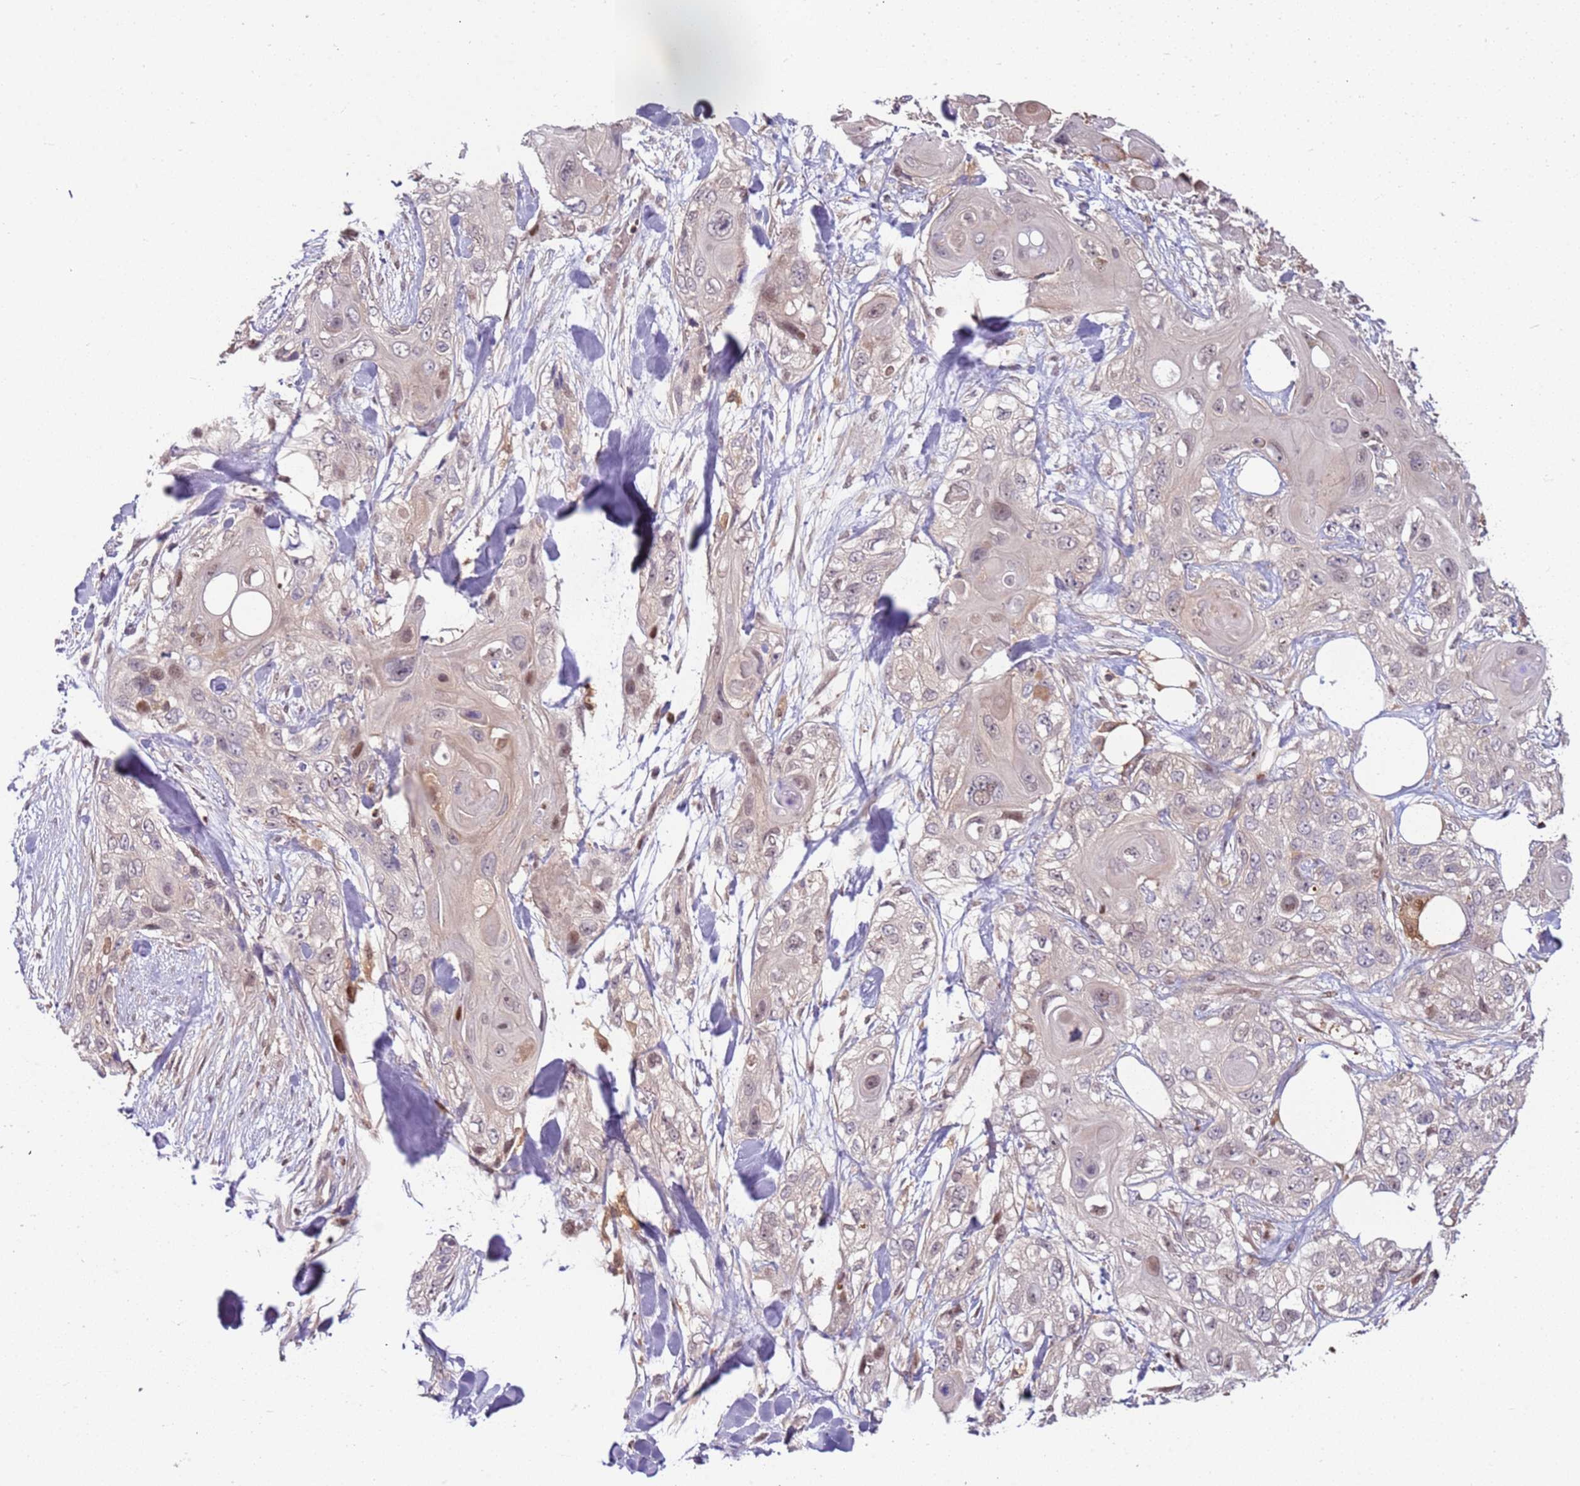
{"staining": {"intensity": "weak", "quantity": "25%-75%", "location": "nuclear"}, "tissue": "skin cancer", "cell_type": "Tumor cells", "image_type": "cancer", "snomed": [{"axis": "morphology", "description": "Normal tissue, NOS"}, {"axis": "morphology", "description": "Squamous cell carcinoma, NOS"}, {"axis": "topography", "description": "Skin"}], "caption": "Protein expression analysis of human skin squamous cell carcinoma reveals weak nuclear expression in approximately 25%-75% of tumor cells. The protein of interest is shown in brown color, while the nuclei are stained blue.", "gene": "GSTO2", "patient": {"sex": "male", "age": 72}}